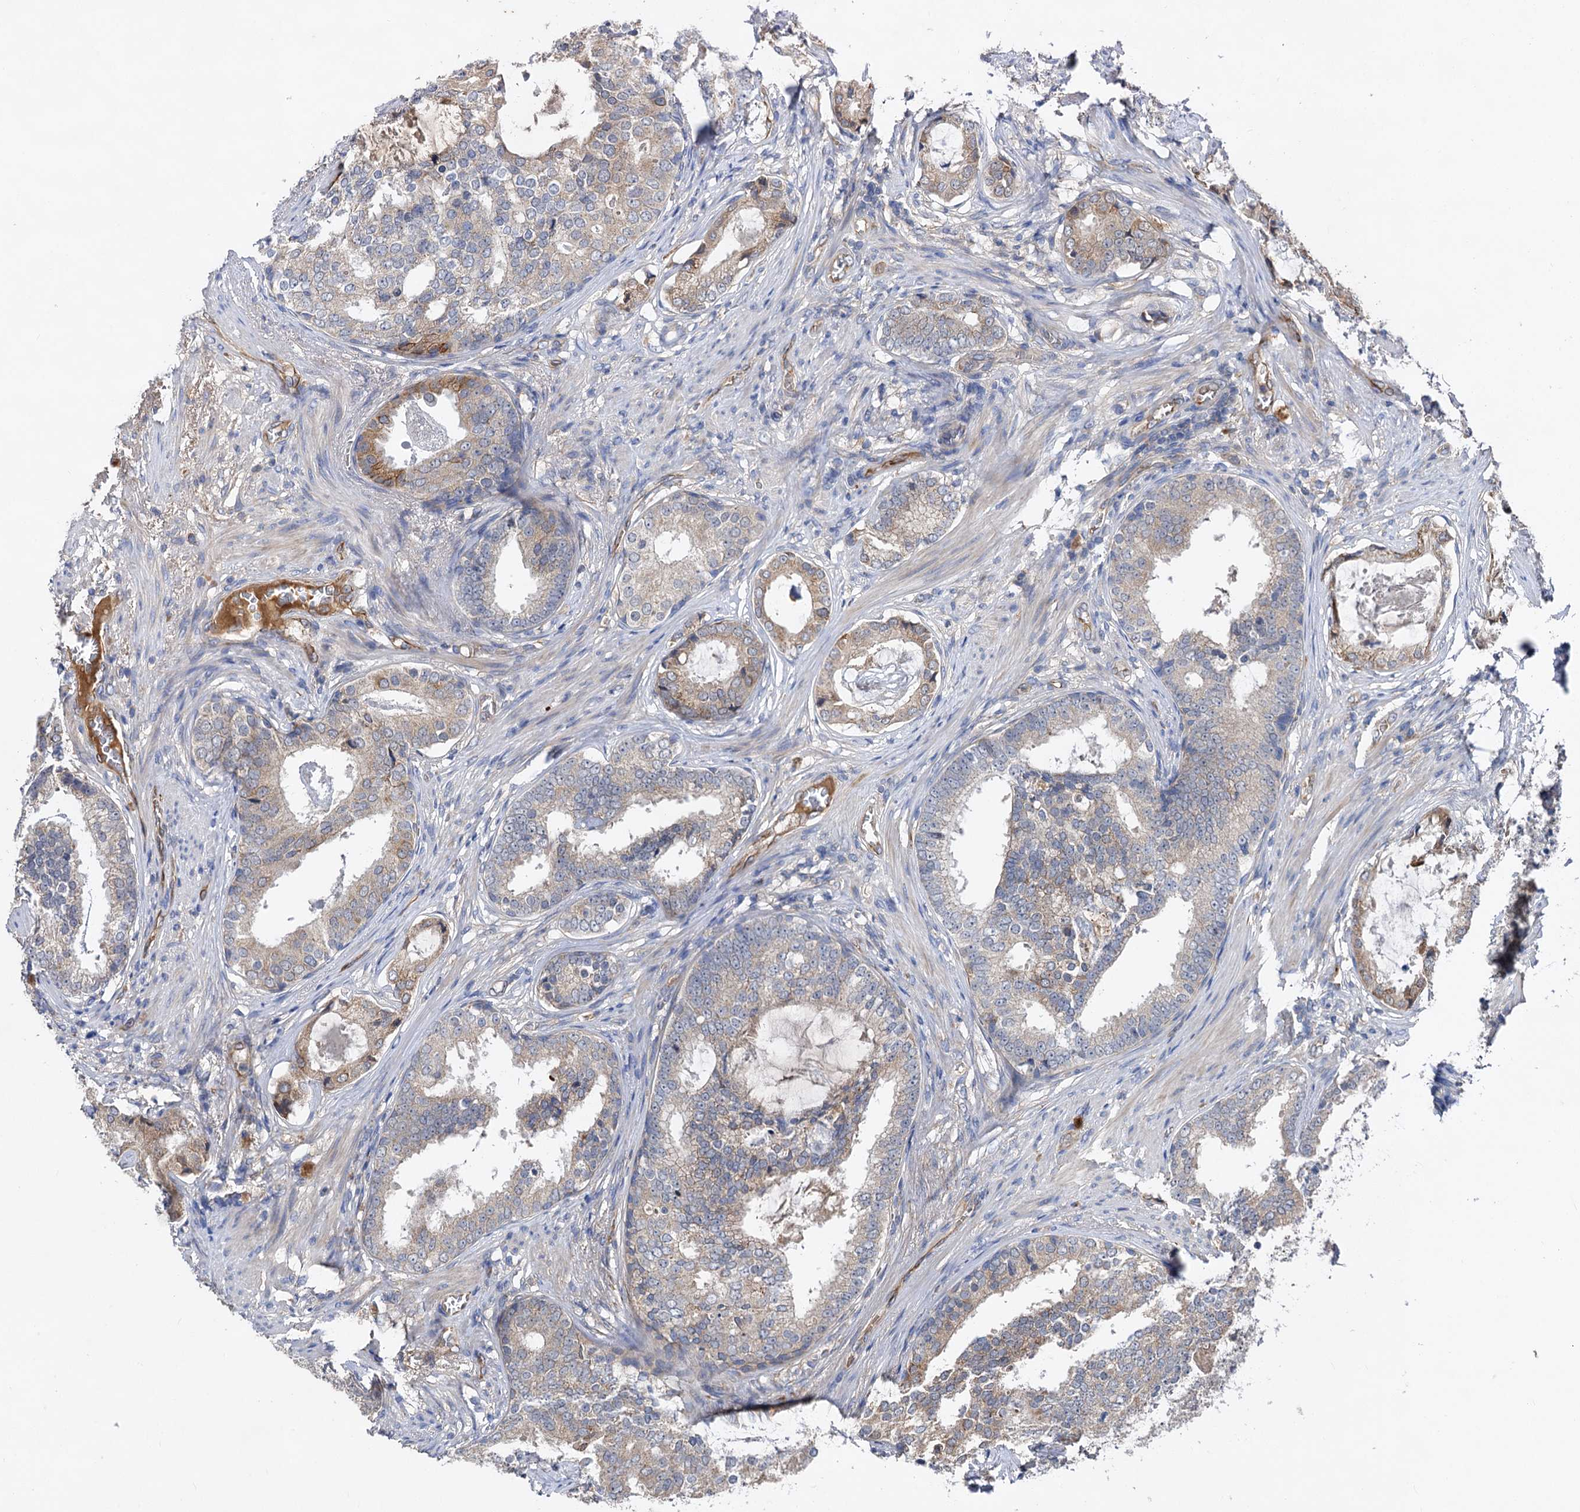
{"staining": {"intensity": "weak", "quantity": "25%-75%", "location": "cytoplasmic/membranous"}, "tissue": "prostate cancer", "cell_type": "Tumor cells", "image_type": "cancer", "snomed": [{"axis": "morphology", "description": "Adenocarcinoma, Low grade"}, {"axis": "topography", "description": "Prostate"}], "caption": "Brown immunohistochemical staining in human prostate low-grade adenocarcinoma reveals weak cytoplasmic/membranous expression in about 25%-75% of tumor cells. The protein is shown in brown color, while the nuclei are stained blue.", "gene": "TEX9", "patient": {"sex": "male", "age": 71}}